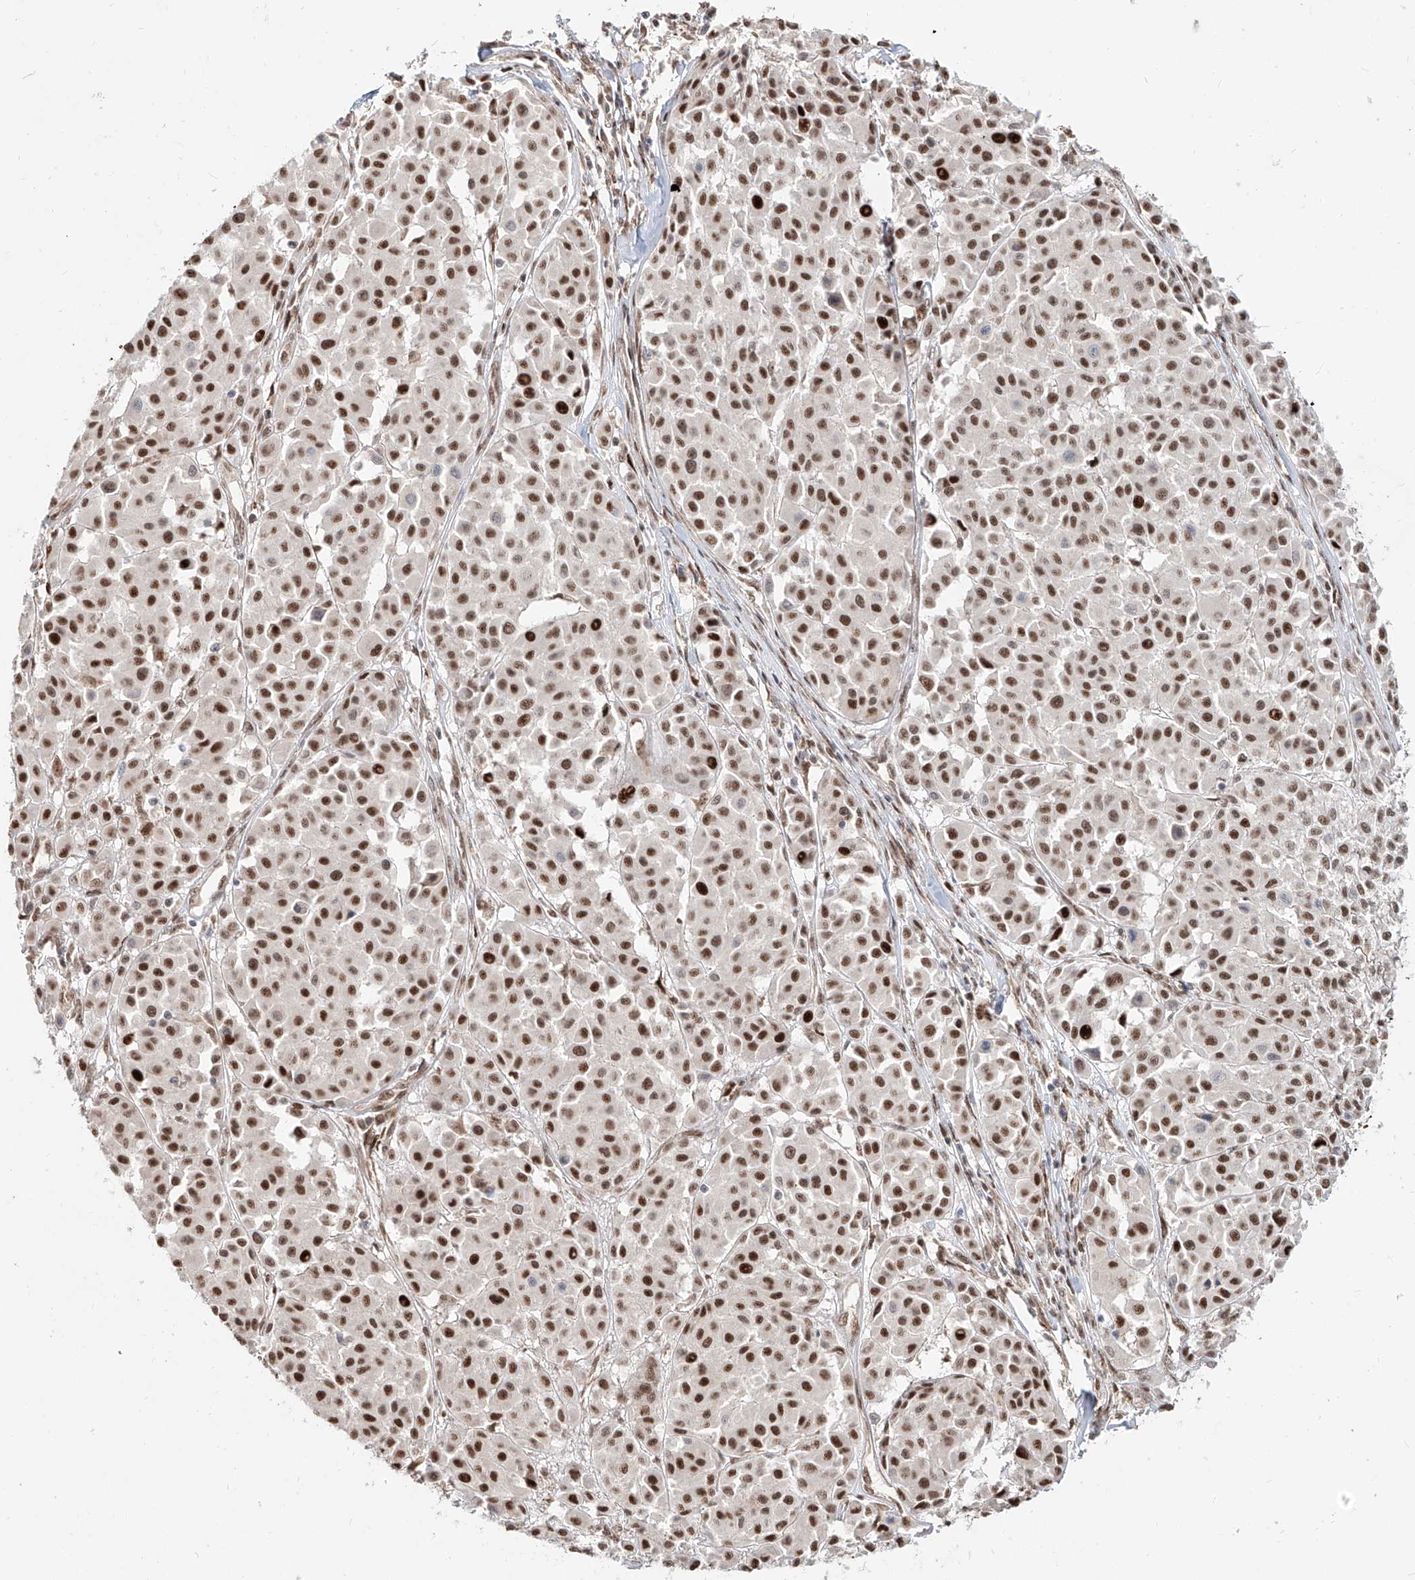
{"staining": {"intensity": "strong", "quantity": ">75%", "location": "nuclear"}, "tissue": "melanoma", "cell_type": "Tumor cells", "image_type": "cancer", "snomed": [{"axis": "morphology", "description": "Malignant melanoma, Metastatic site"}, {"axis": "topography", "description": "Soft tissue"}], "caption": "High-magnification brightfield microscopy of melanoma stained with DAB (brown) and counterstained with hematoxylin (blue). tumor cells exhibit strong nuclear expression is identified in approximately>75% of cells. (brown staining indicates protein expression, while blue staining denotes nuclei).", "gene": "ZNF710", "patient": {"sex": "male", "age": 41}}